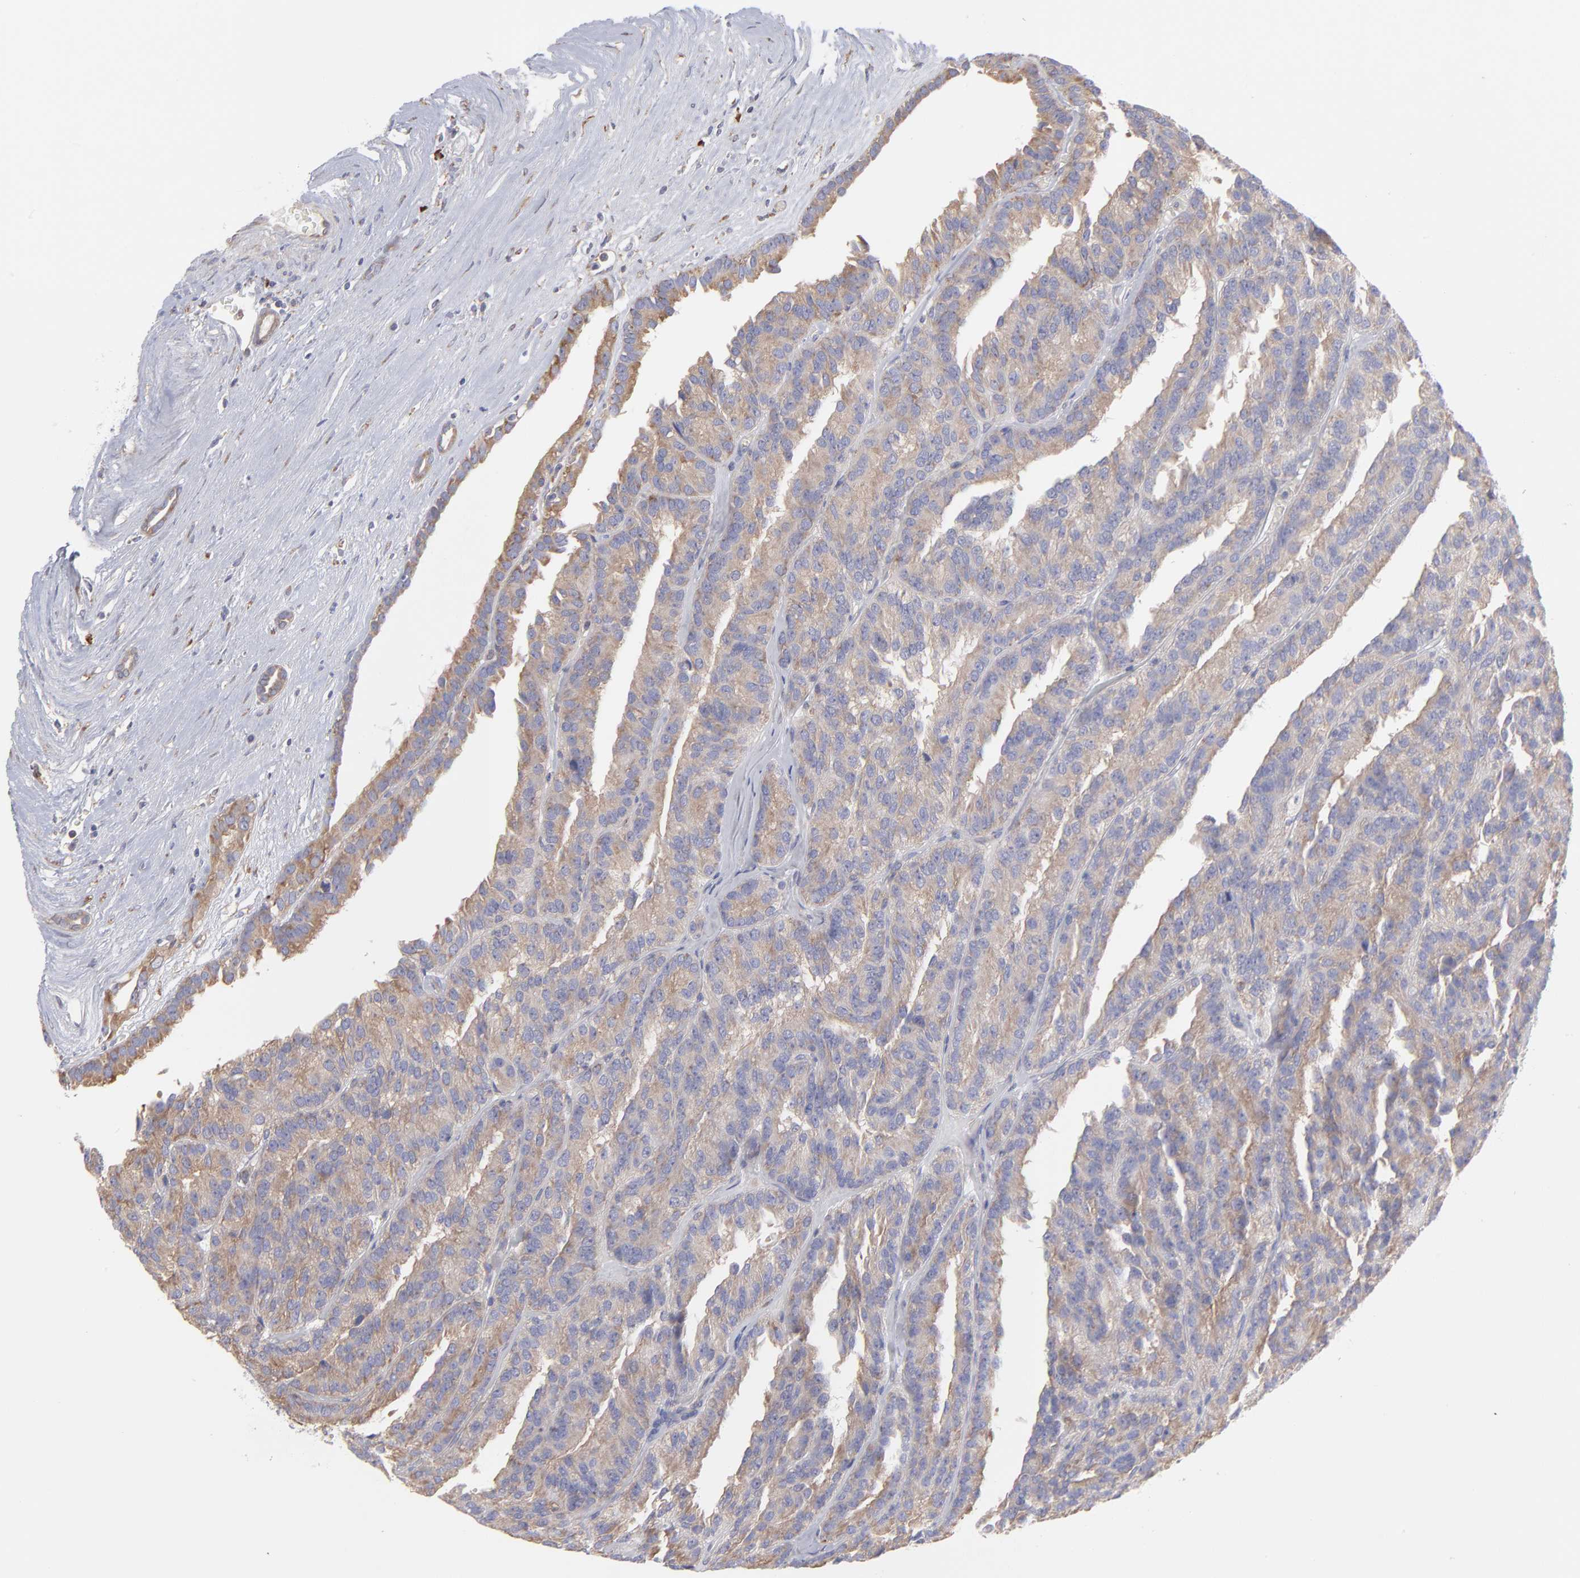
{"staining": {"intensity": "moderate", "quantity": ">75%", "location": "cytoplasmic/membranous"}, "tissue": "renal cancer", "cell_type": "Tumor cells", "image_type": "cancer", "snomed": [{"axis": "morphology", "description": "Adenocarcinoma, NOS"}, {"axis": "topography", "description": "Kidney"}], "caption": "High-magnification brightfield microscopy of renal cancer stained with DAB (3,3'-diaminobenzidine) (brown) and counterstained with hematoxylin (blue). tumor cells exhibit moderate cytoplasmic/membranous staining is identified in about>75% of cells. (DAB IHC with brightfield microscopy, high magnification).", "gene": "RPLP0", "patient": {"sex": "male", "age": 46}}